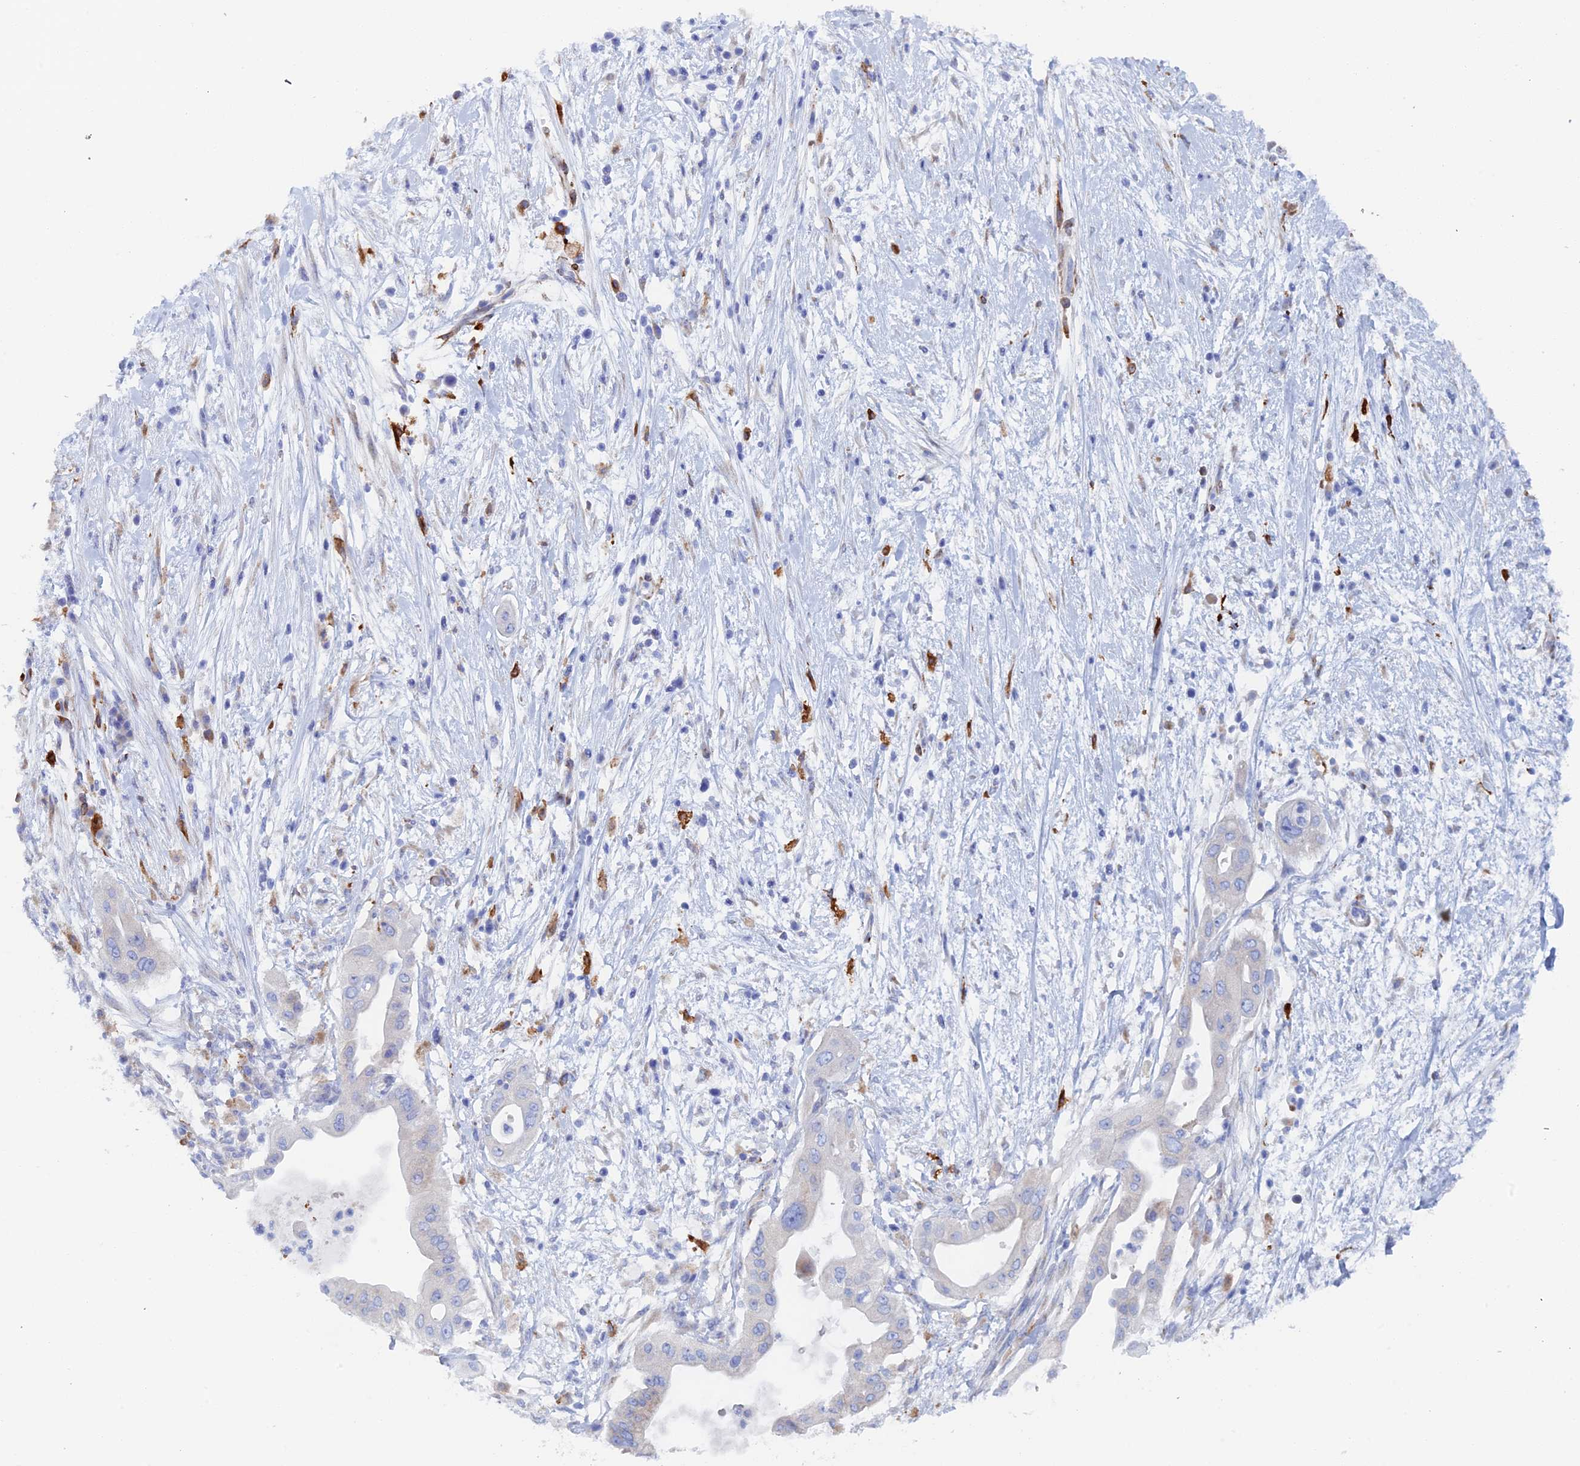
{"staining": {"intensity": "weak", "quantity": "<25%", "location": "cytoplasmic/membranous"}, "tissue": "pancreatic cancer", "cell_type": "Tumor cells", "image_type": "cancer", "snomed": [{"axis": "morphology", "description": "Adenocarcinoma, NOS"}, {"axis": "topography", "description": "Pancreas"}], "caption": "Immunohistochemistry (IHC) of human adenocarcinoma (pancreatic) reveals no positivity in tumor cells.", "gene": "COG7", "patient": {"sex": "male", "age": 68}}